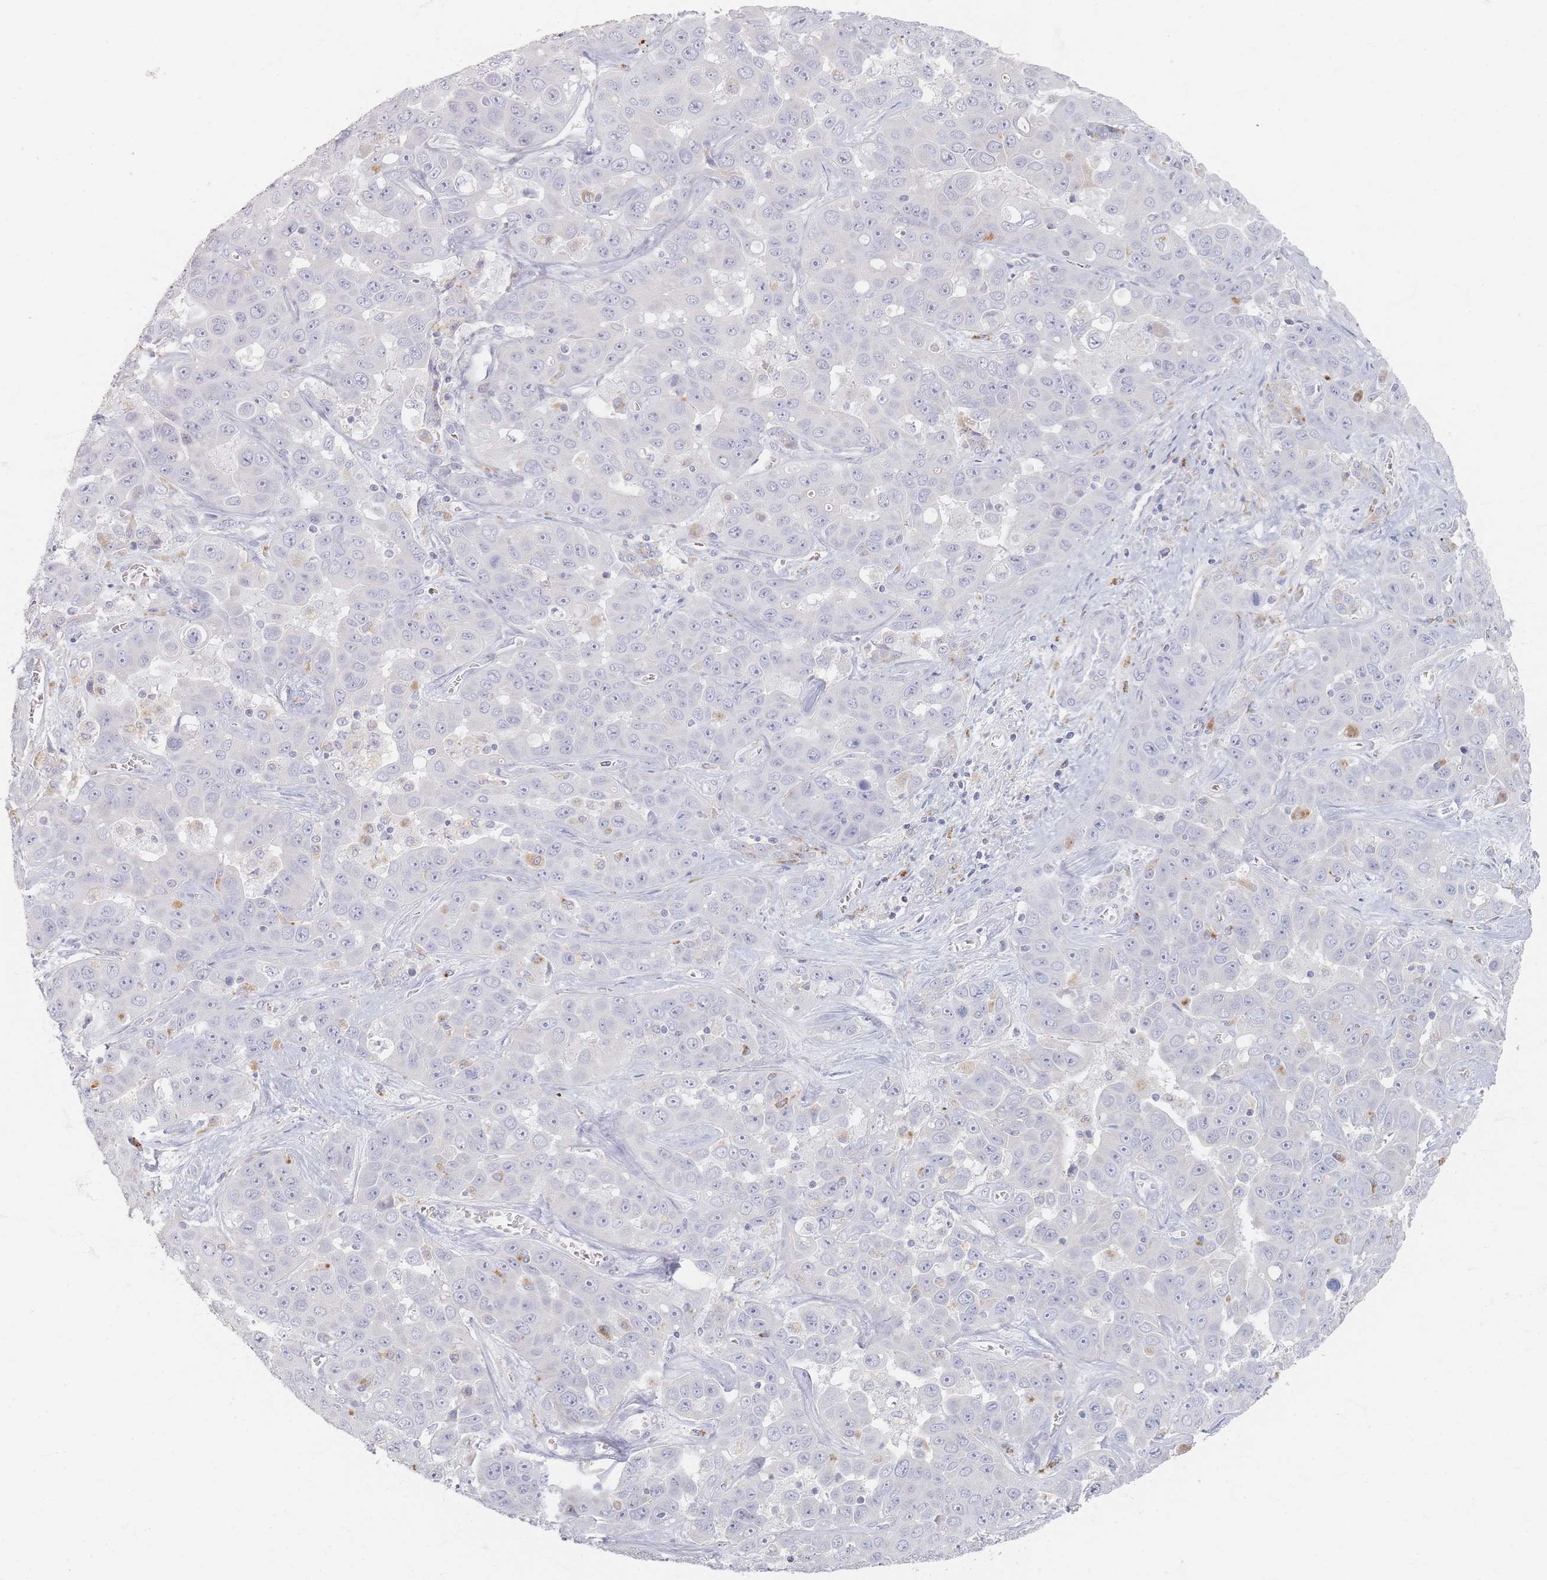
{"staining": {"intensity": "negative", "quantity": "none", "location": "none"}, "tissue": "liver cancer", "cell_type": "Tumor cells", "image_type": "cancer", "snomed": [{"axis": "morphology", "description": "Cholangiocarcinoma"}, {"axis": "topography", "description": "Liver"}], "caption": "The IHC image has no significant positivity in tumor cells of liver cancer (cholangiocarcinoma) tissue. The staining is performed using DAB brown chromogen with nuclei counter-stained in using hematoxylin.", "gene": "SLC2A11", "patient": {"sex": "female", "age": 52}}